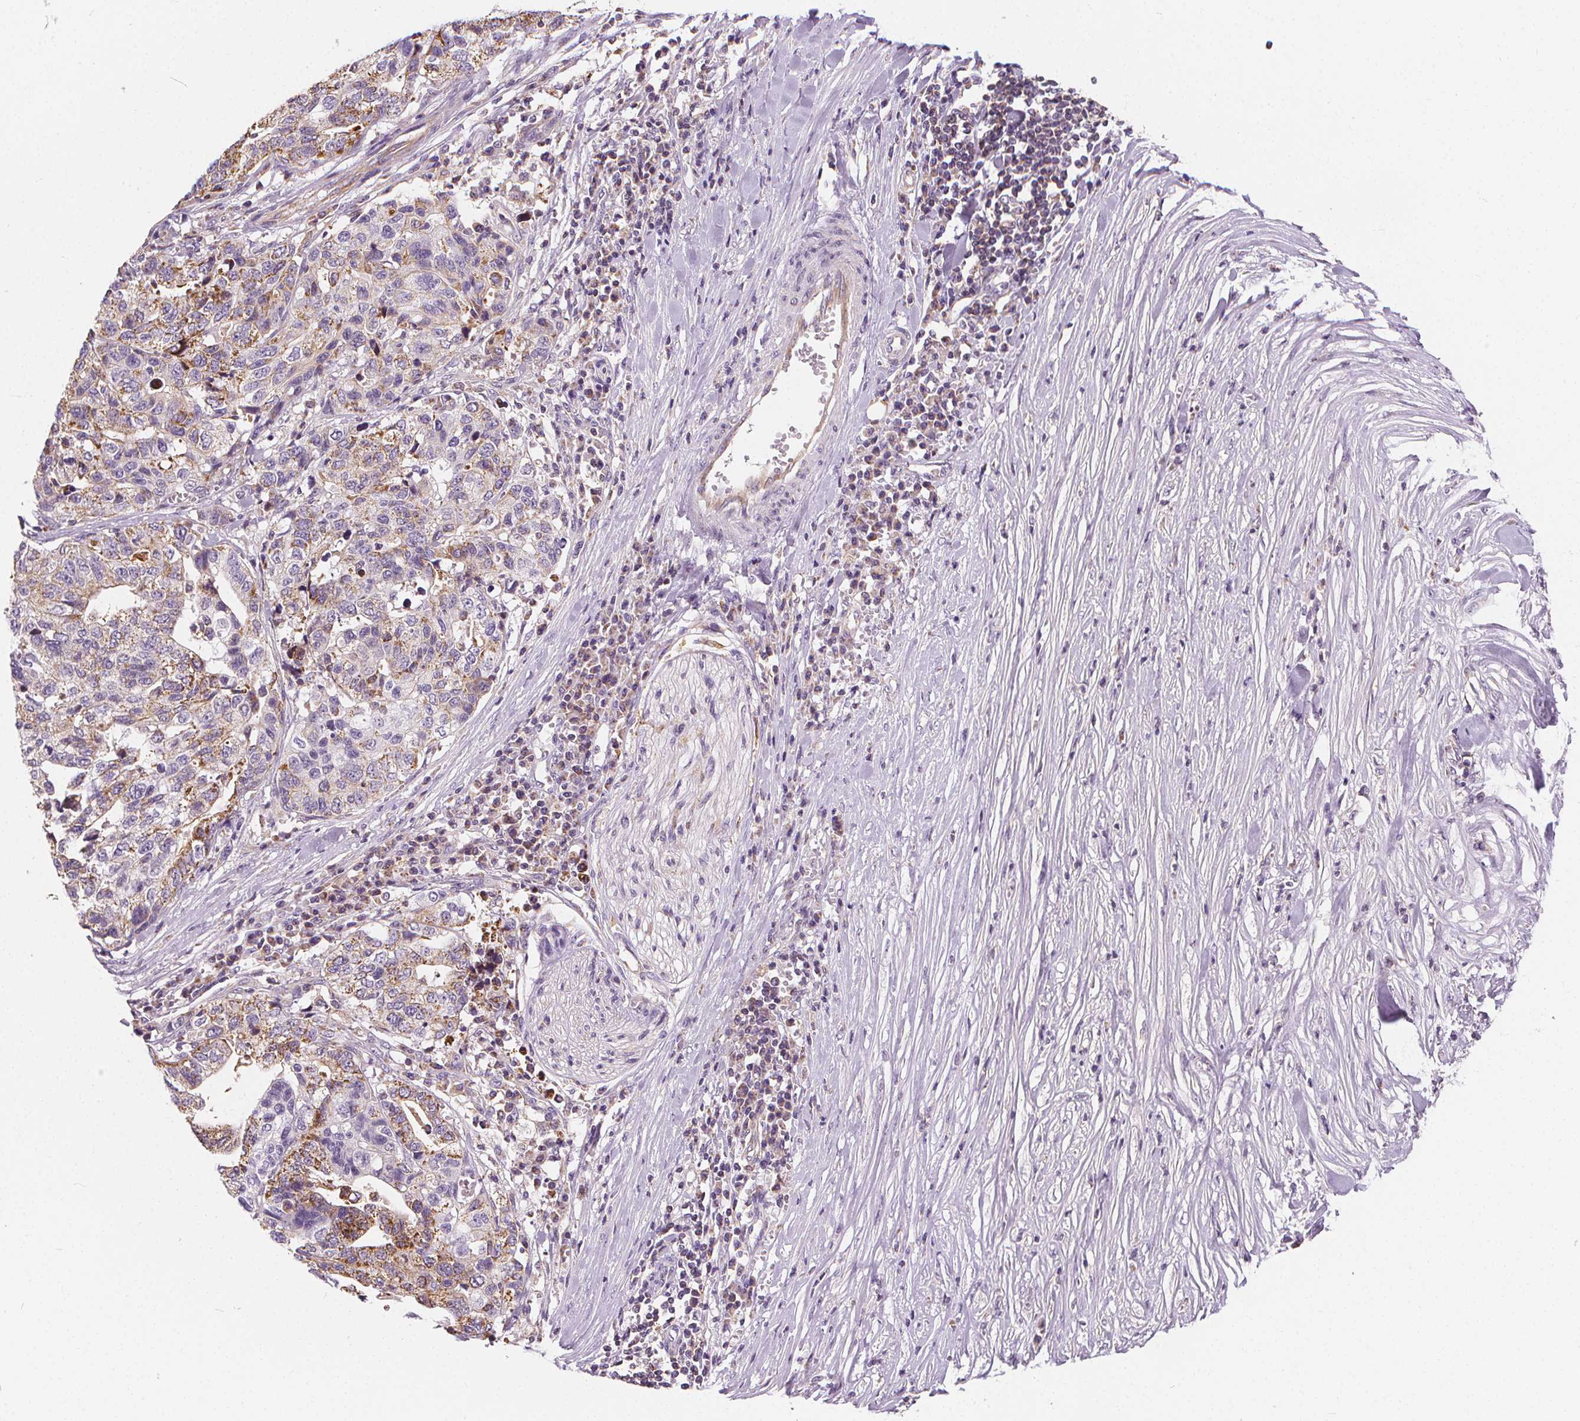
{"staining": {"intensity": "moderate", "quantity": "<25%", "location": "cytoplasmic/membranous"}, "tissue": "stomach cancer", "cell_type": "Tumor cells", "image_type": "cancer", "snomed": [{"axis": "morphology", "description": "Adenocarcinoma, NOS"}, {"axis": "topography", "description": "Stomach, upper"}], "caption": "Tumor cells reveal low levels of moderate cytoplasmic/membranous expression in approximately <25% of cells in adenocarcinoma (stomach). (brown staining indicates protein expression, while blue staining denotes nuclei).", "gene": "RAB20", "patient": {"sex": "female", "age": 67}}